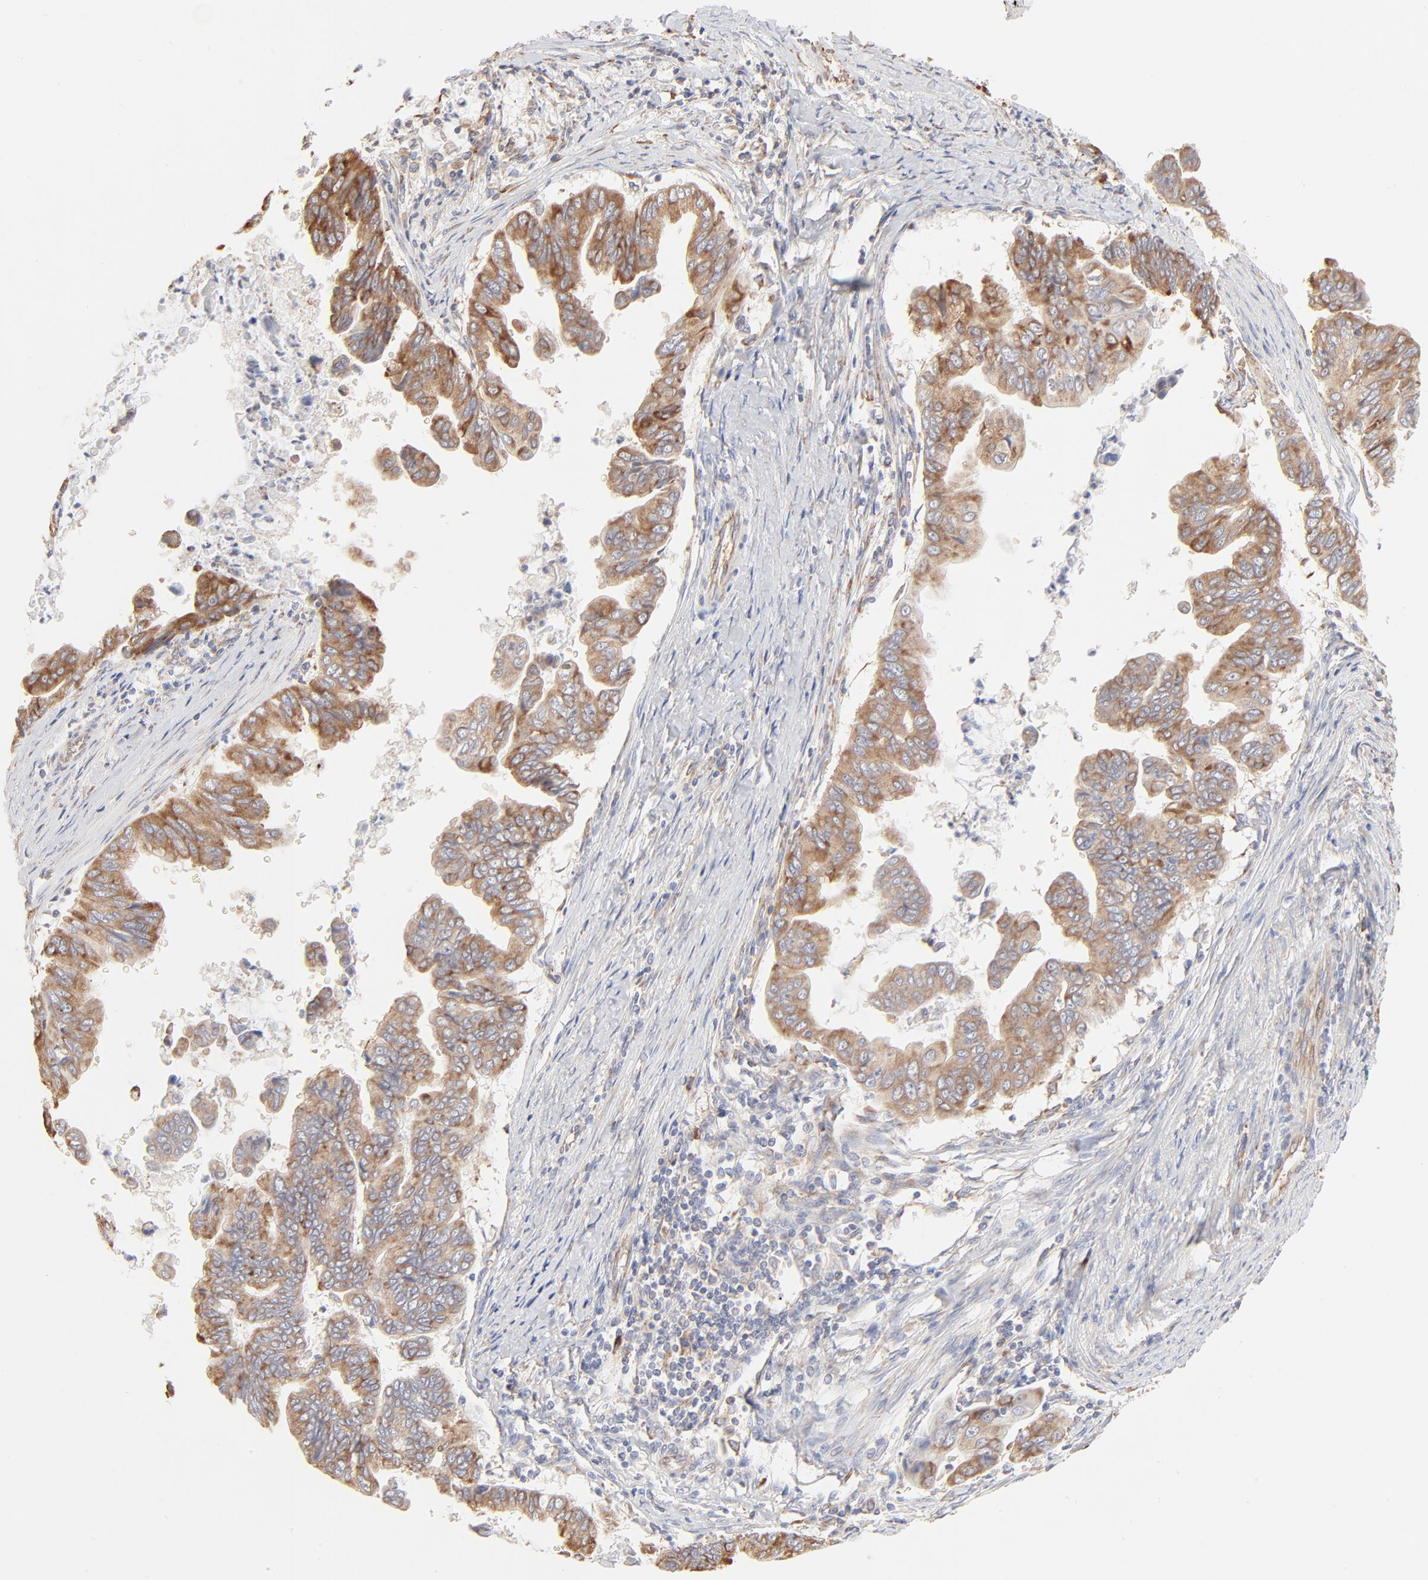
{"staining": {"intensity": "moderate", "quantity": ">75%", "location": "cytoplasmic/membranous"}, "tissue": "stomach cancer", "cell_type": "Tumor cells", "image_type": "cancer", "snomed": [{"axis": "morphology", "description": "Adenocarcinoma, NOS"}, {"axis": "topography", "description": "Stomach, upper"}], "caption": "Immunohistochemical staining of human adenocarcinoma (stomach) shows moderate cytoplasmic/membranous protein positivity in about >75% of tumor cells.", "gene": "RPS20", "patient": {"sex": "male", "age": 80}}